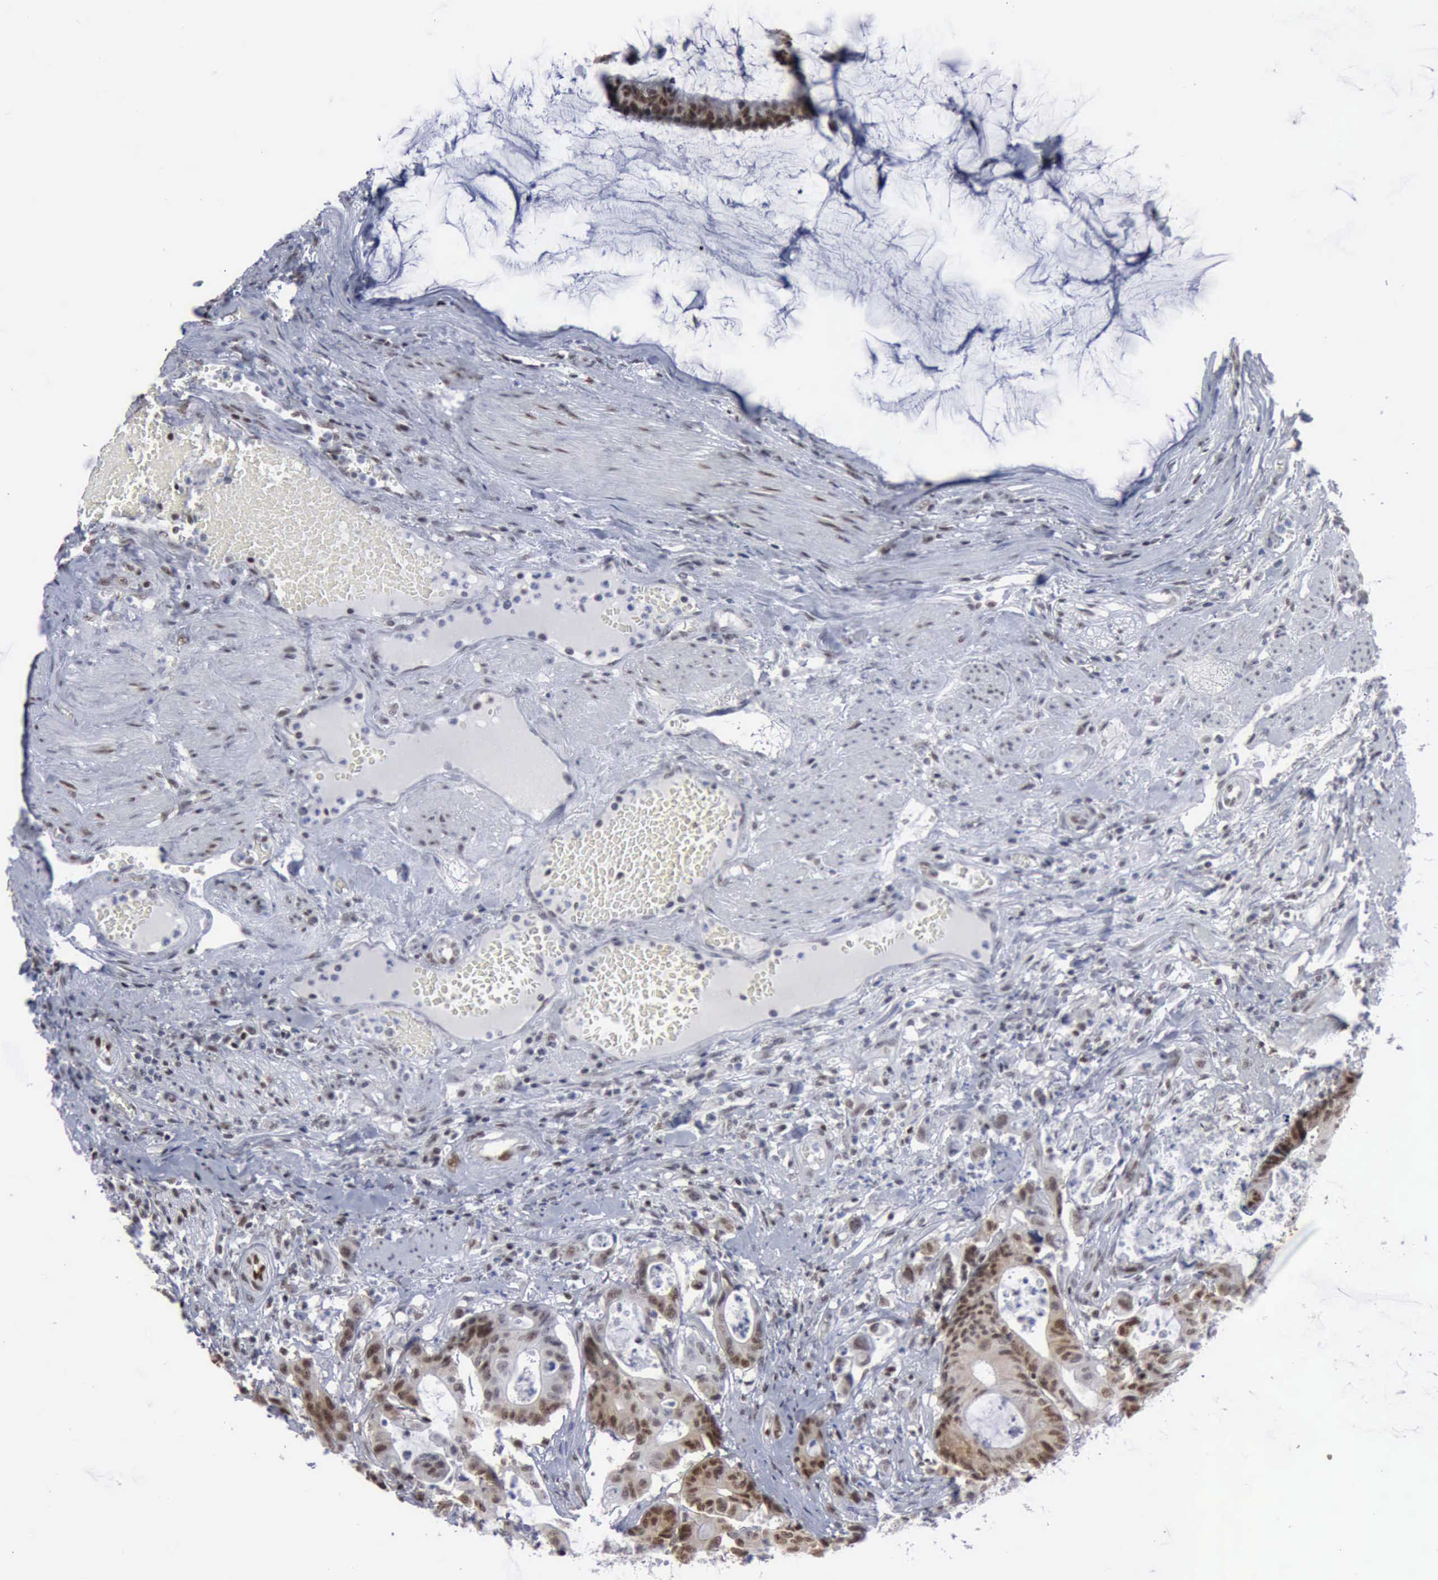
{"staining": {"intensity": "moderate", "quantity": "25%-75%", "location": "nuclear"}, "tissue": "colorectal cancer", "cell_type": "Tumor cells", "image_type": "cancer", "snomed": [{"axis": "morphology", "description": "Adenocarcinoma, NOS"}, {"axis": "topography", "description": "Colon"}], "caption": "Adenocarcinoma (colorectal) tissue exhibits moderate nuclear expression in about 25%-75% of tumor cells", "gene": "XPA", "patient": {"sex": "female", "age": 84}}